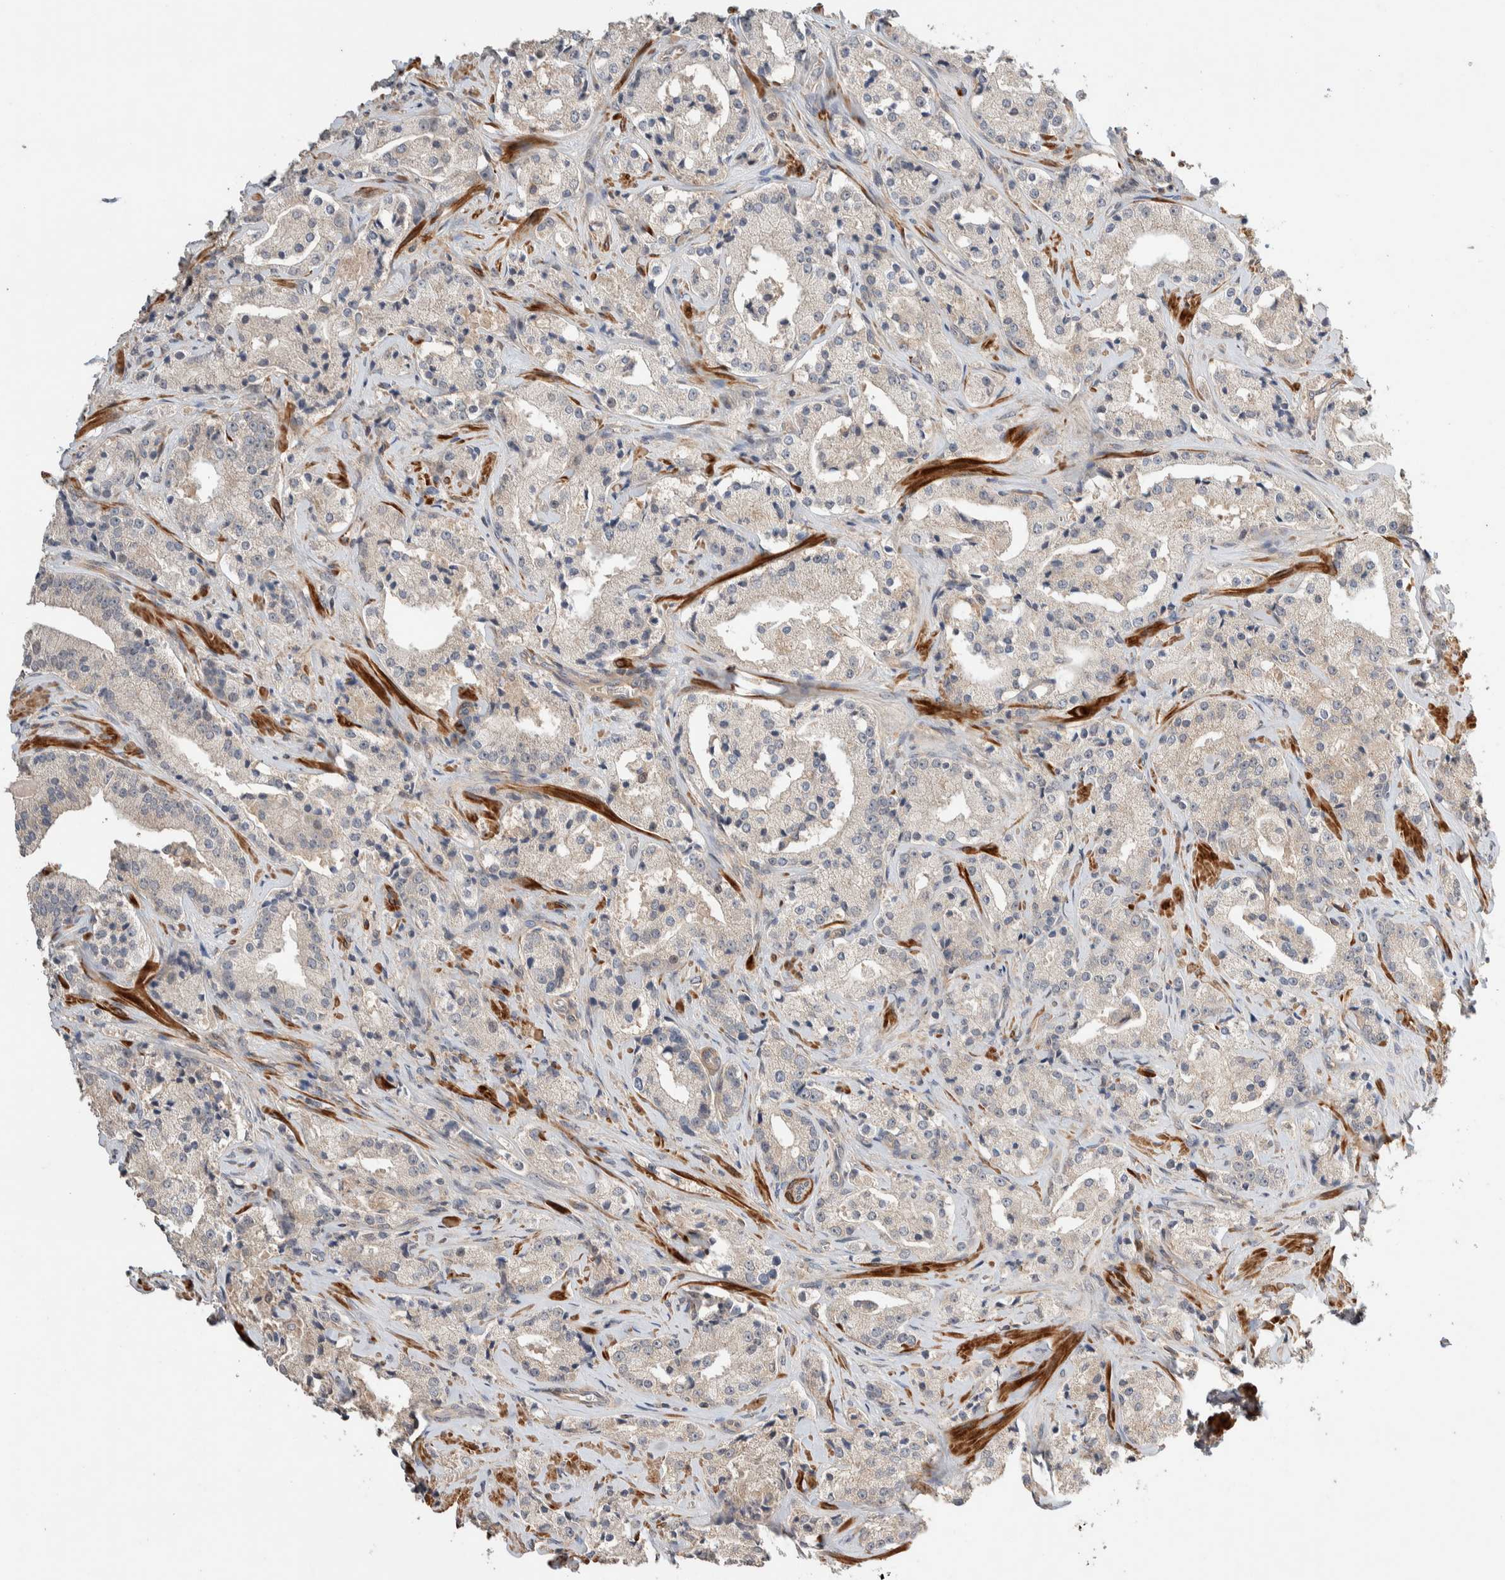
{"staining": {"intensity": "weak", "quantity": "25%-75%", "location": "cytoplasmic/membranous"}, "tissue": "prostate cancer", "cell_type": "Tumor cells", "image_type": "cancer", "snomed": [{"axis": "morphology", "description": "Adenocarcinoma, High grade"}, {"axis": "topography", "description": "Prostate"}], "caption": "An IHC histopathology image of tumor tissue is shown. Protein staining in brown highlights weak cytoplasmic/membranous positivity in prostate cancer within tumor cells.", "gene": "WDR91", "patient": {"sex": "male", "age": 63}}